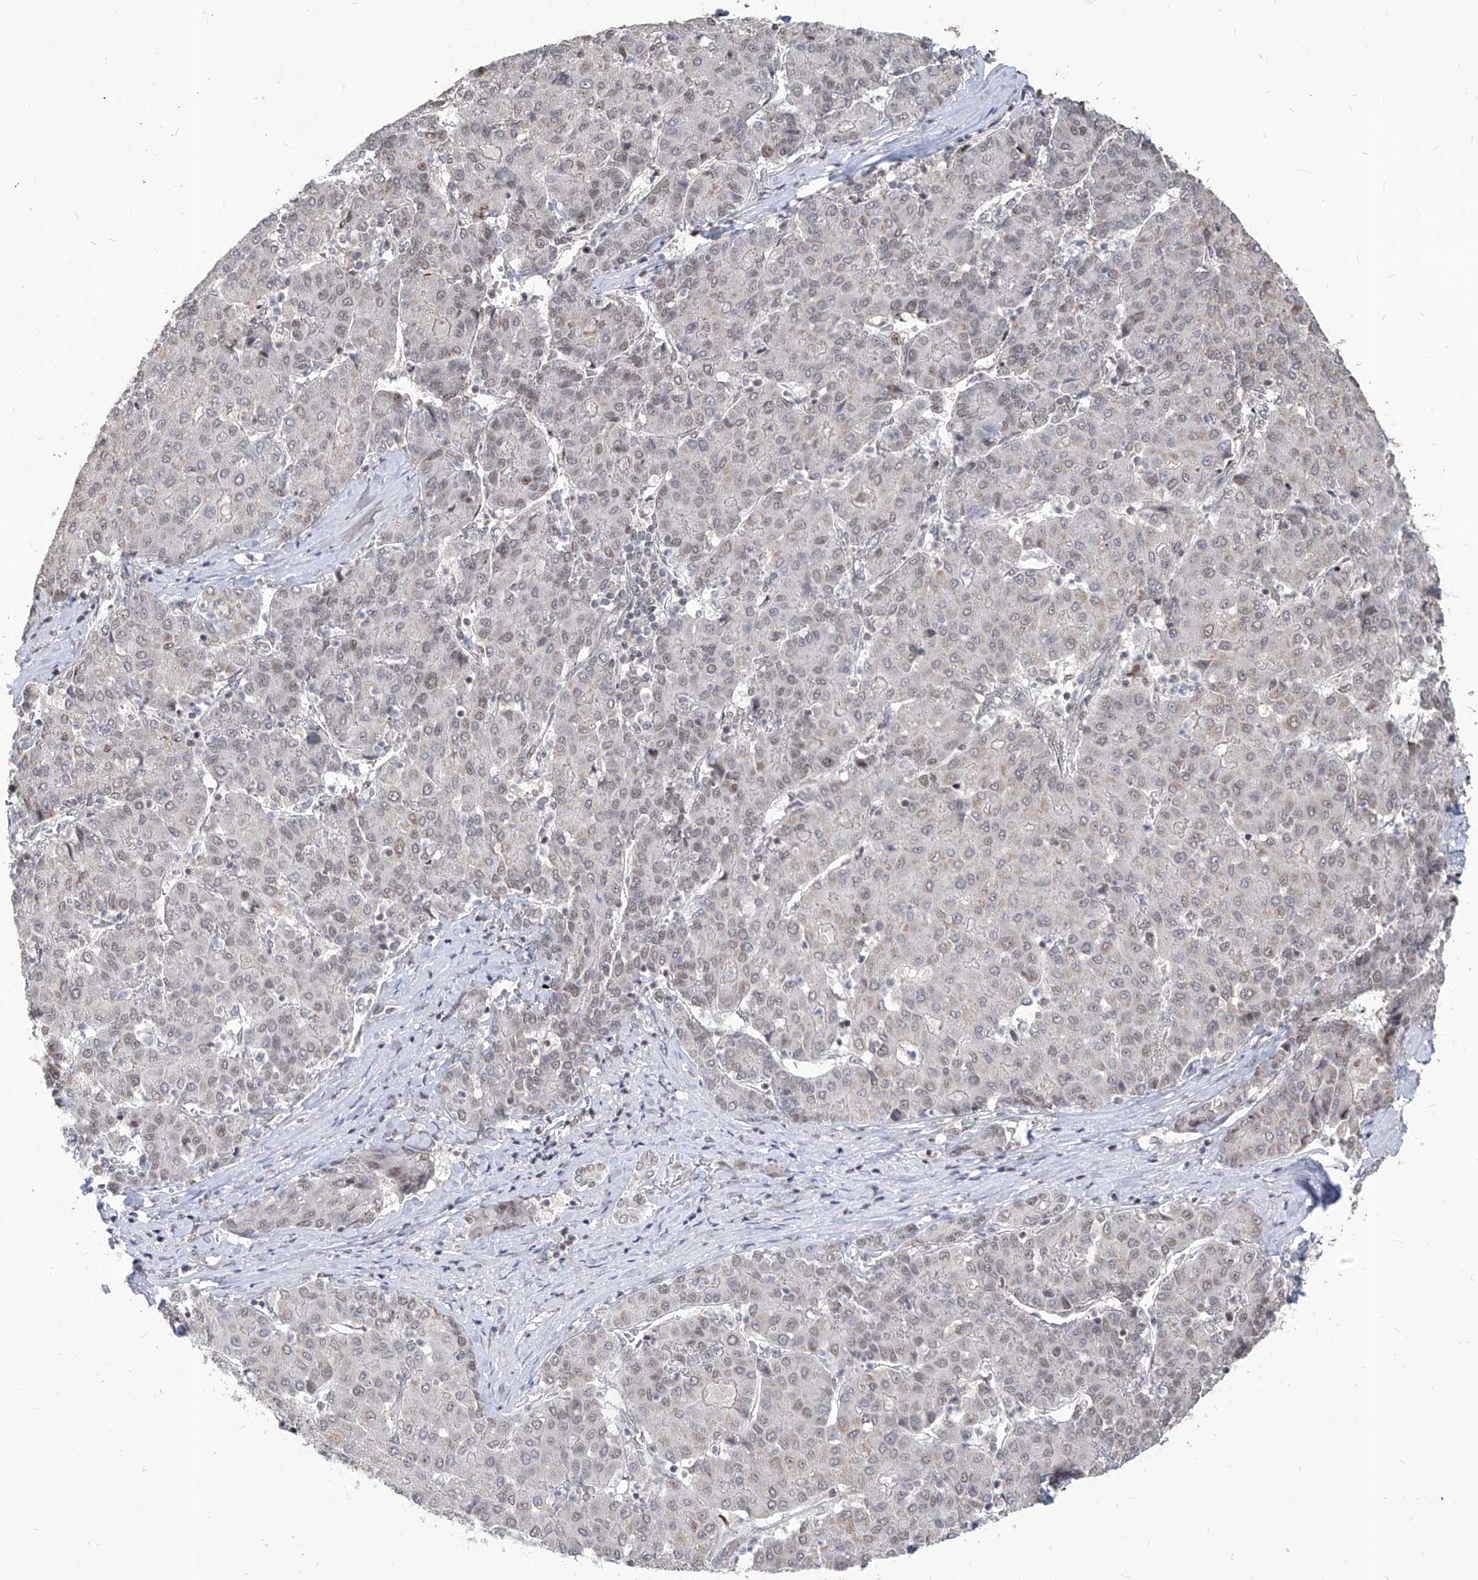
{"staining": {"intensity": "negative", "quantity": "none", "location": "none"}, "tissue": "liver cancer", "cell_type": "Tumor cells", "image_type": "cancer", "snomed": [{"axis": "morphology", "description": "Carcinoma, Hepatocellular, NOS"}, {"axis": "topography", "description": "Liver"}], "caption": "The photomicrograph shows no staining of tumor cells in liver cancer (hepatocellular carcinoma).", "gene": "IRF2", "patient": {"sex": "male", "age": 65}}